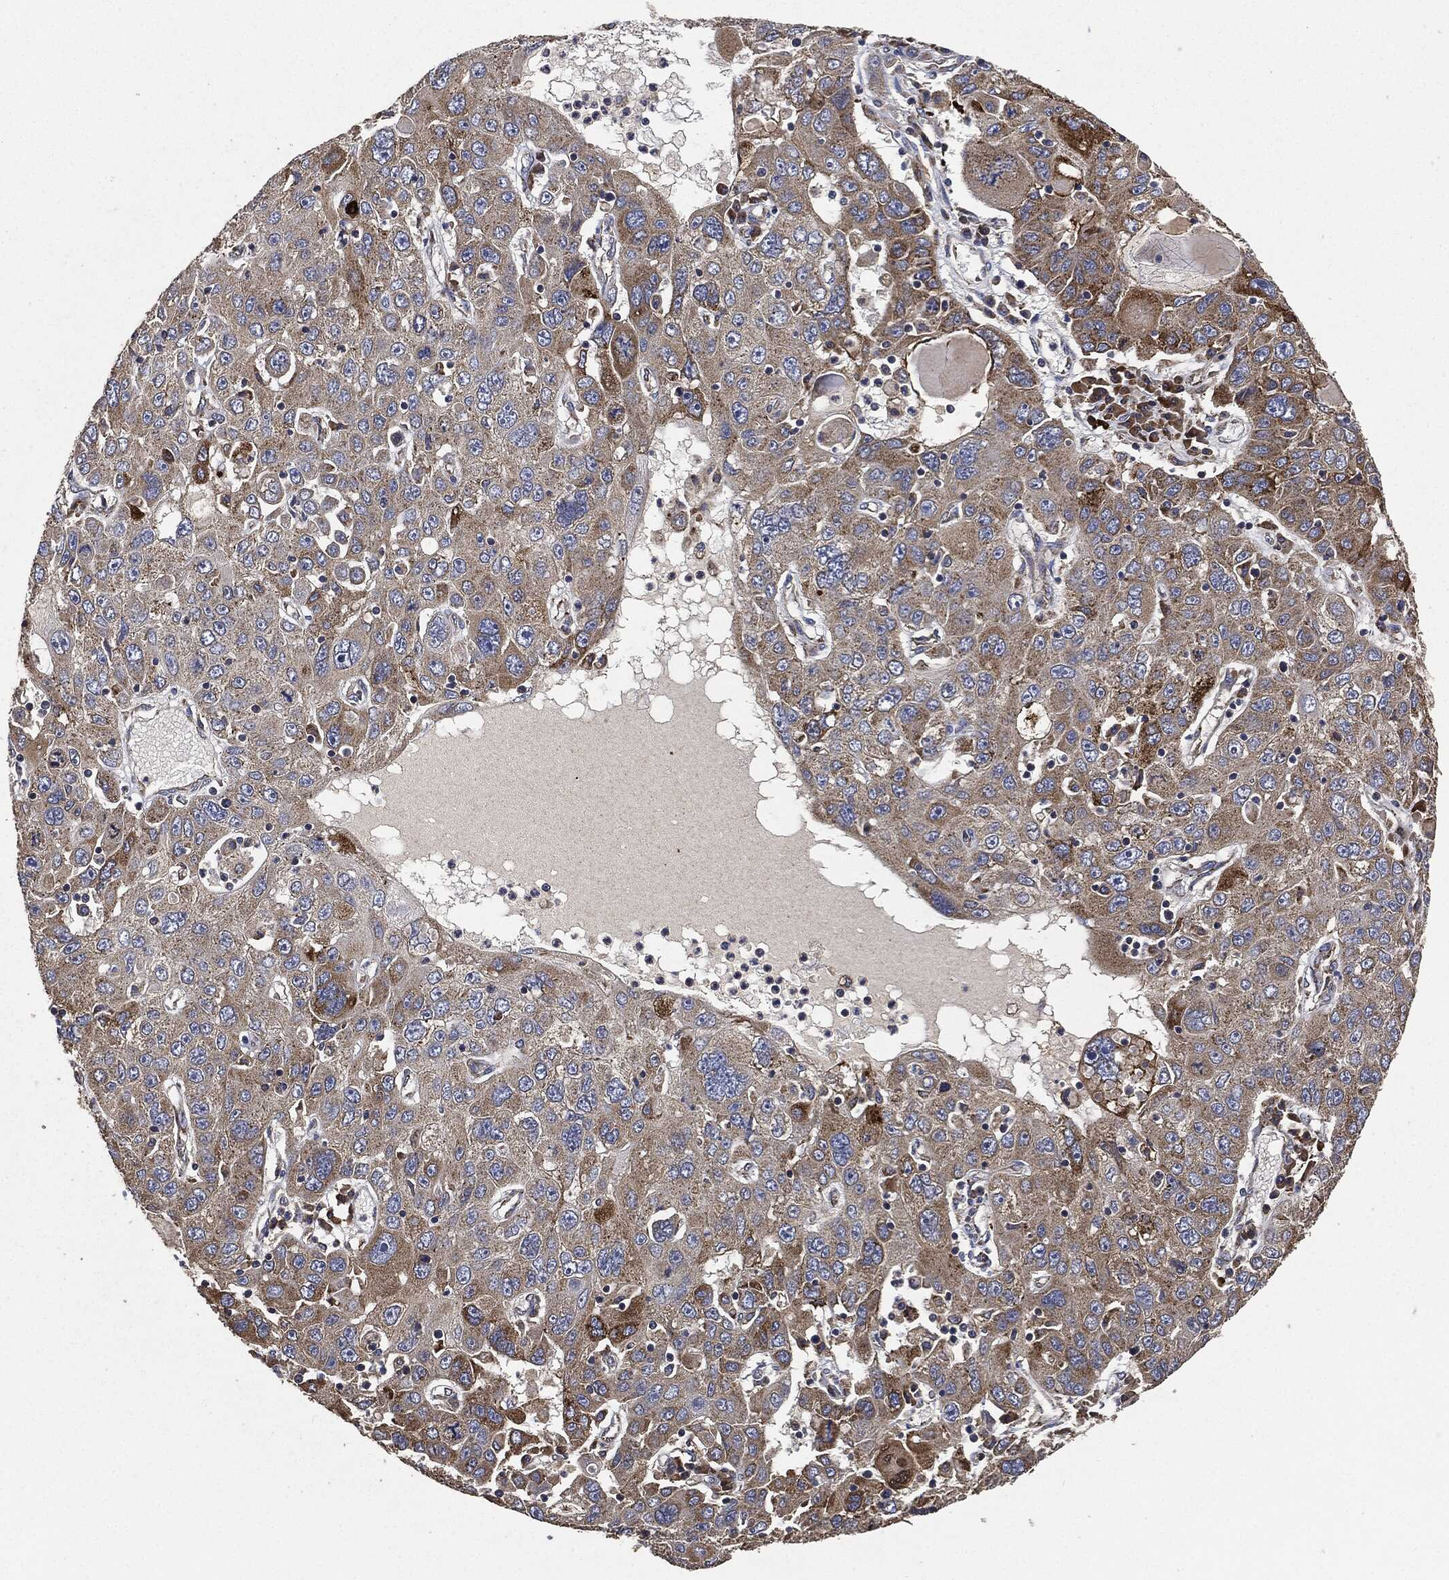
{"staining": {"intensity": "strong", "quantity": "<25%", "location": "cytoplasmic/membranous"}, "tissue": "stomach cancer", "cell_type": "Tumor cells", "image_type": "cancer", "snomed": [{"axis": "morphology", "description": "Adenocarcinoma, NOS"}, {"axis": "topography", "description": "Stomach"}], "caption": "Human stomach cancer stained for a protein (brown) exhibits strong cytoplasmic/membranous positive expression in approximately <25% of tumor cells.", "gene": "STK3", "patient": {"sex": "male", "age": 56}}